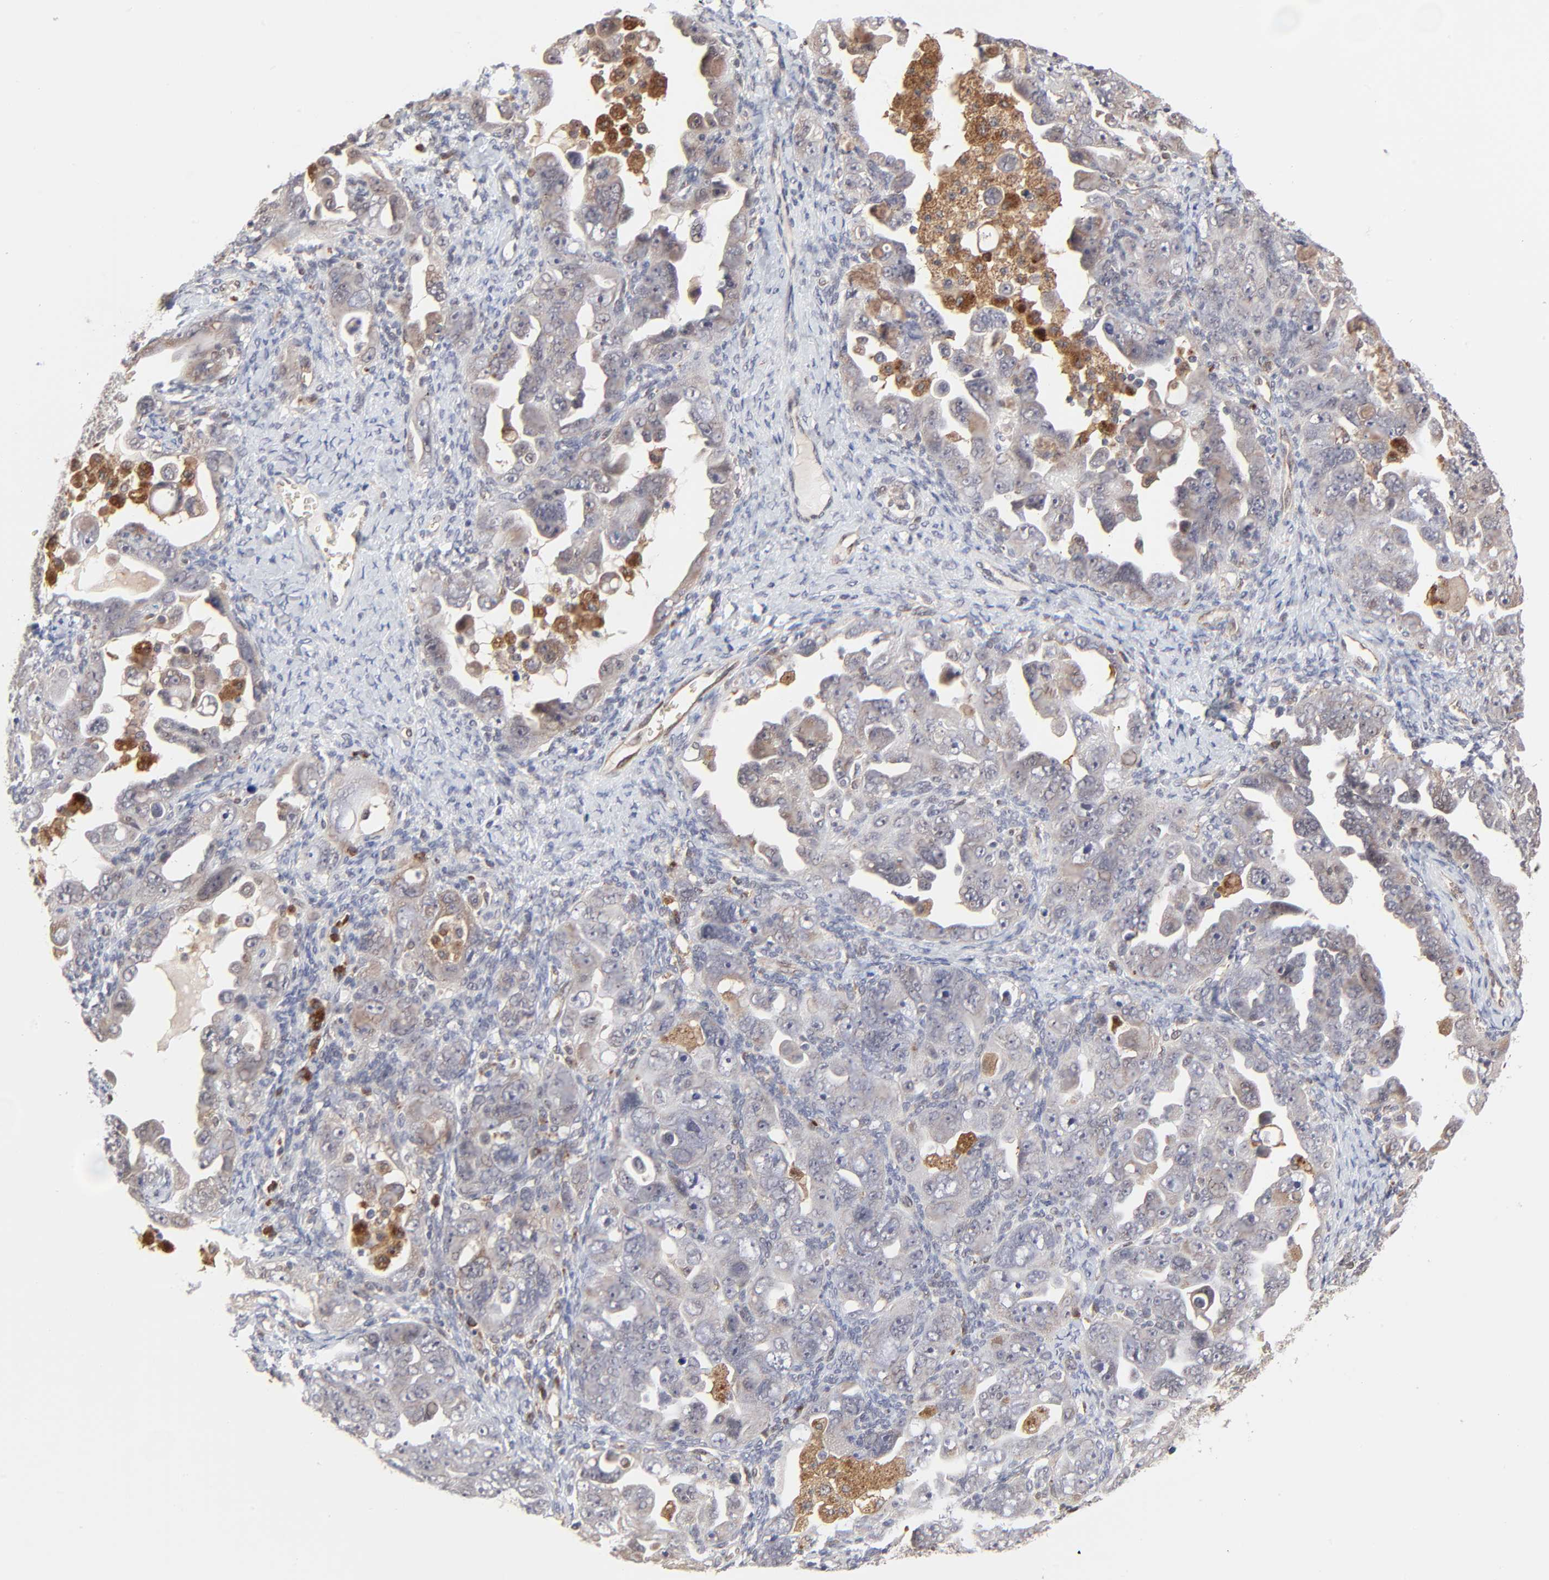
{"staining": {"intensity": "weak", "quantity": ">75%", "location": "cytoplasmic/membranous"}, "tissue": "ovarian cancer", "cell_type": "Tumor cells", "image_type": "cancer", "snomed": [{"axis": "morphology", "description": "Cystadenocarcinoma, serous, NOS"}, {"axis": "topography", "description": "Ovary"}], "caption": "A photomicrograph of human ovarian serous cystadenocarcinoma stained for a protein exhibits weak cytoplasmic/membranous brown staining in tumor cells. (DAB = brown stain, brightfield microscopy at high magnification).", "gene": "CASP10", "patient": {"sex": "female", "age": 66}}